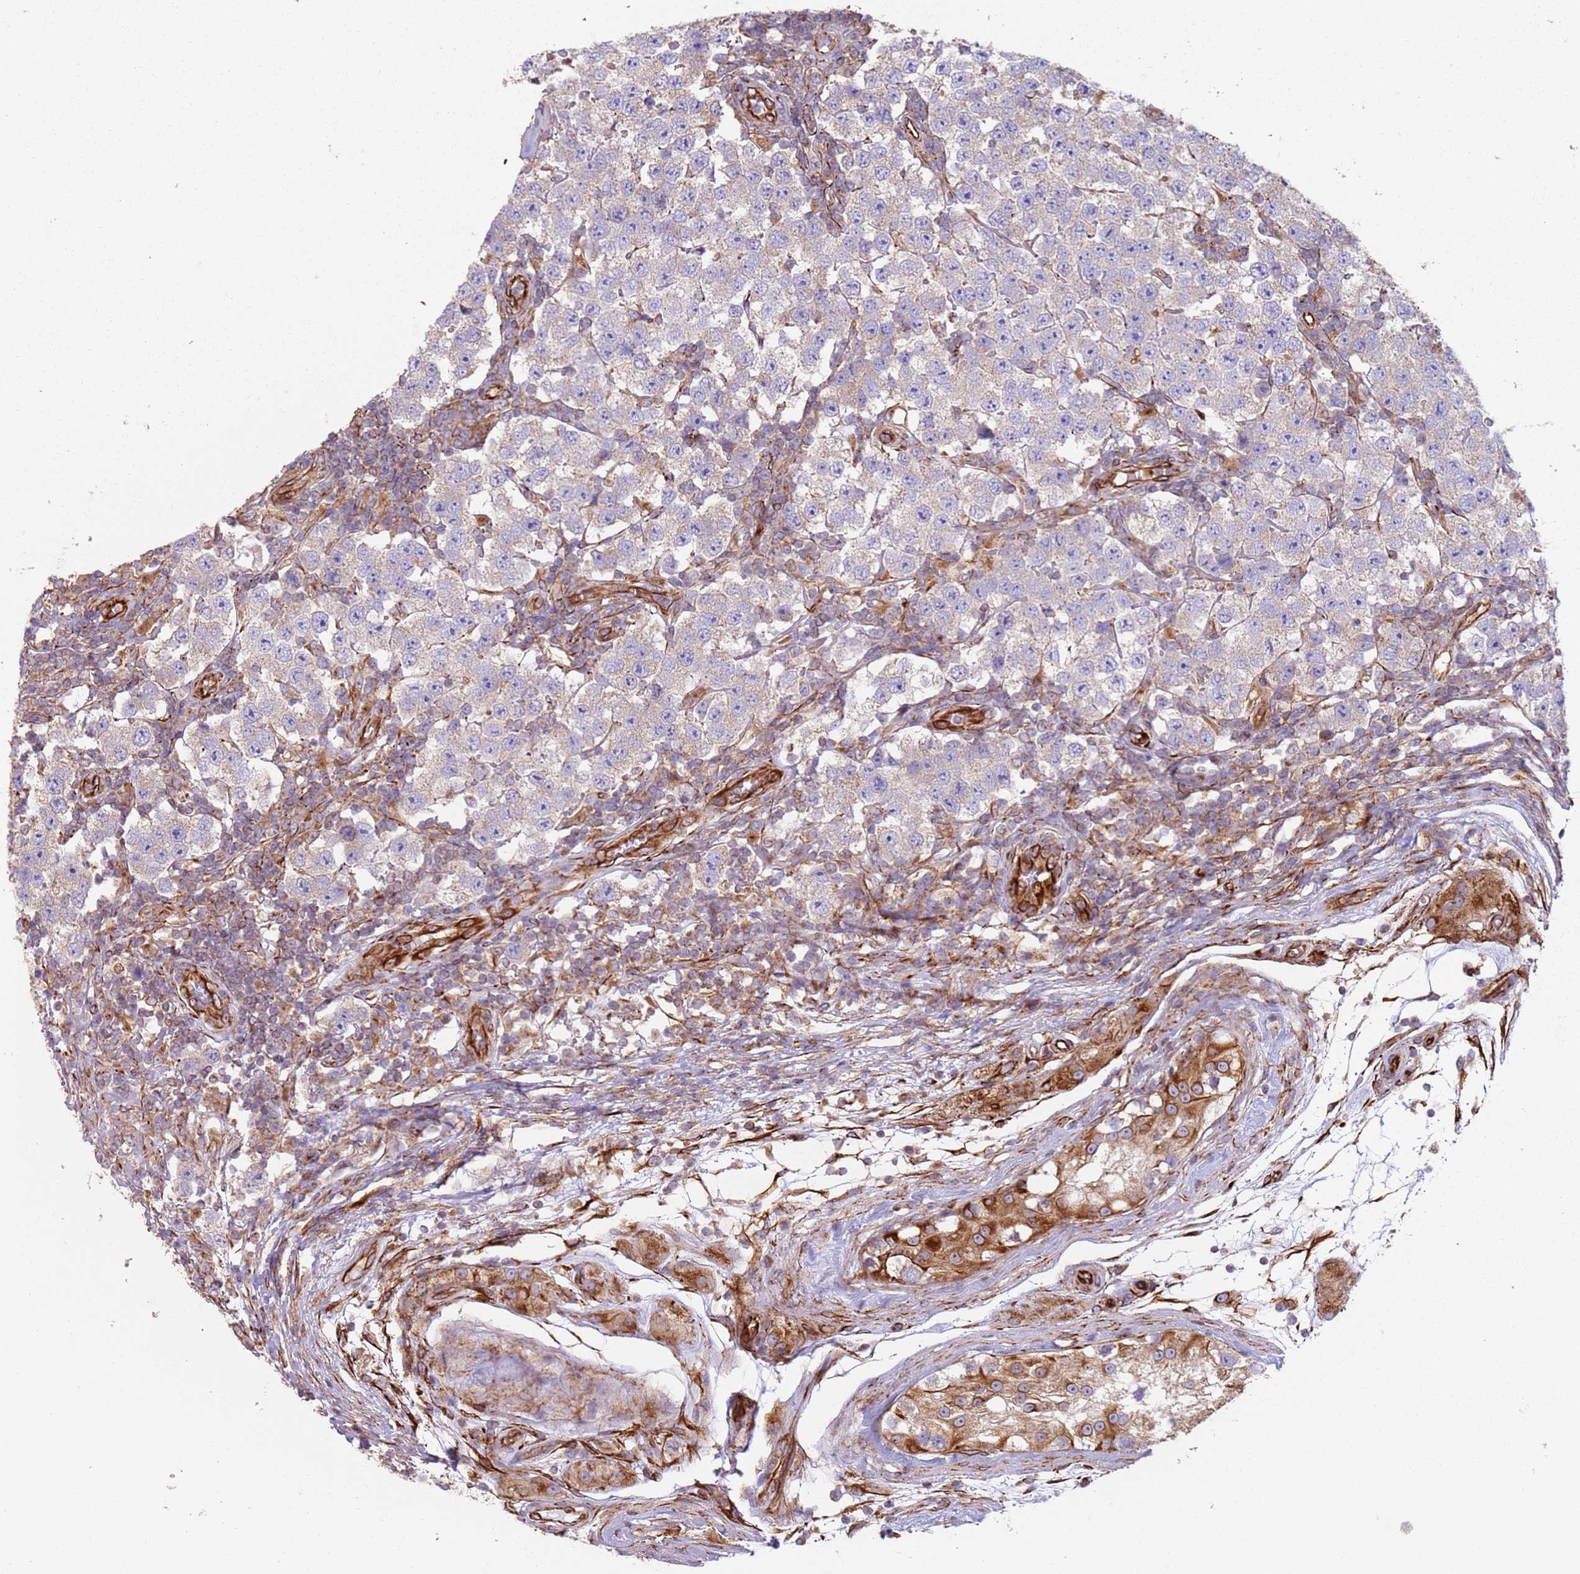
{"staining": {"intensity": "weak", "quantity": "<25%", "location": "cytoplasmic/membranous"}, "tissue": "testis cancer", "cell_type": "Tumor cells", "image_type": "cancer", "snomed": [{"axis": "morphology", "description": "Seminoma, NOS"}, {"axis": "topography", "description": "Testis"}], "caption": "Tumor cells are negative for protein expression in human testis cancer.", "gene": "SNAPIN", "patient": {"sex": "male", "age": 34}}